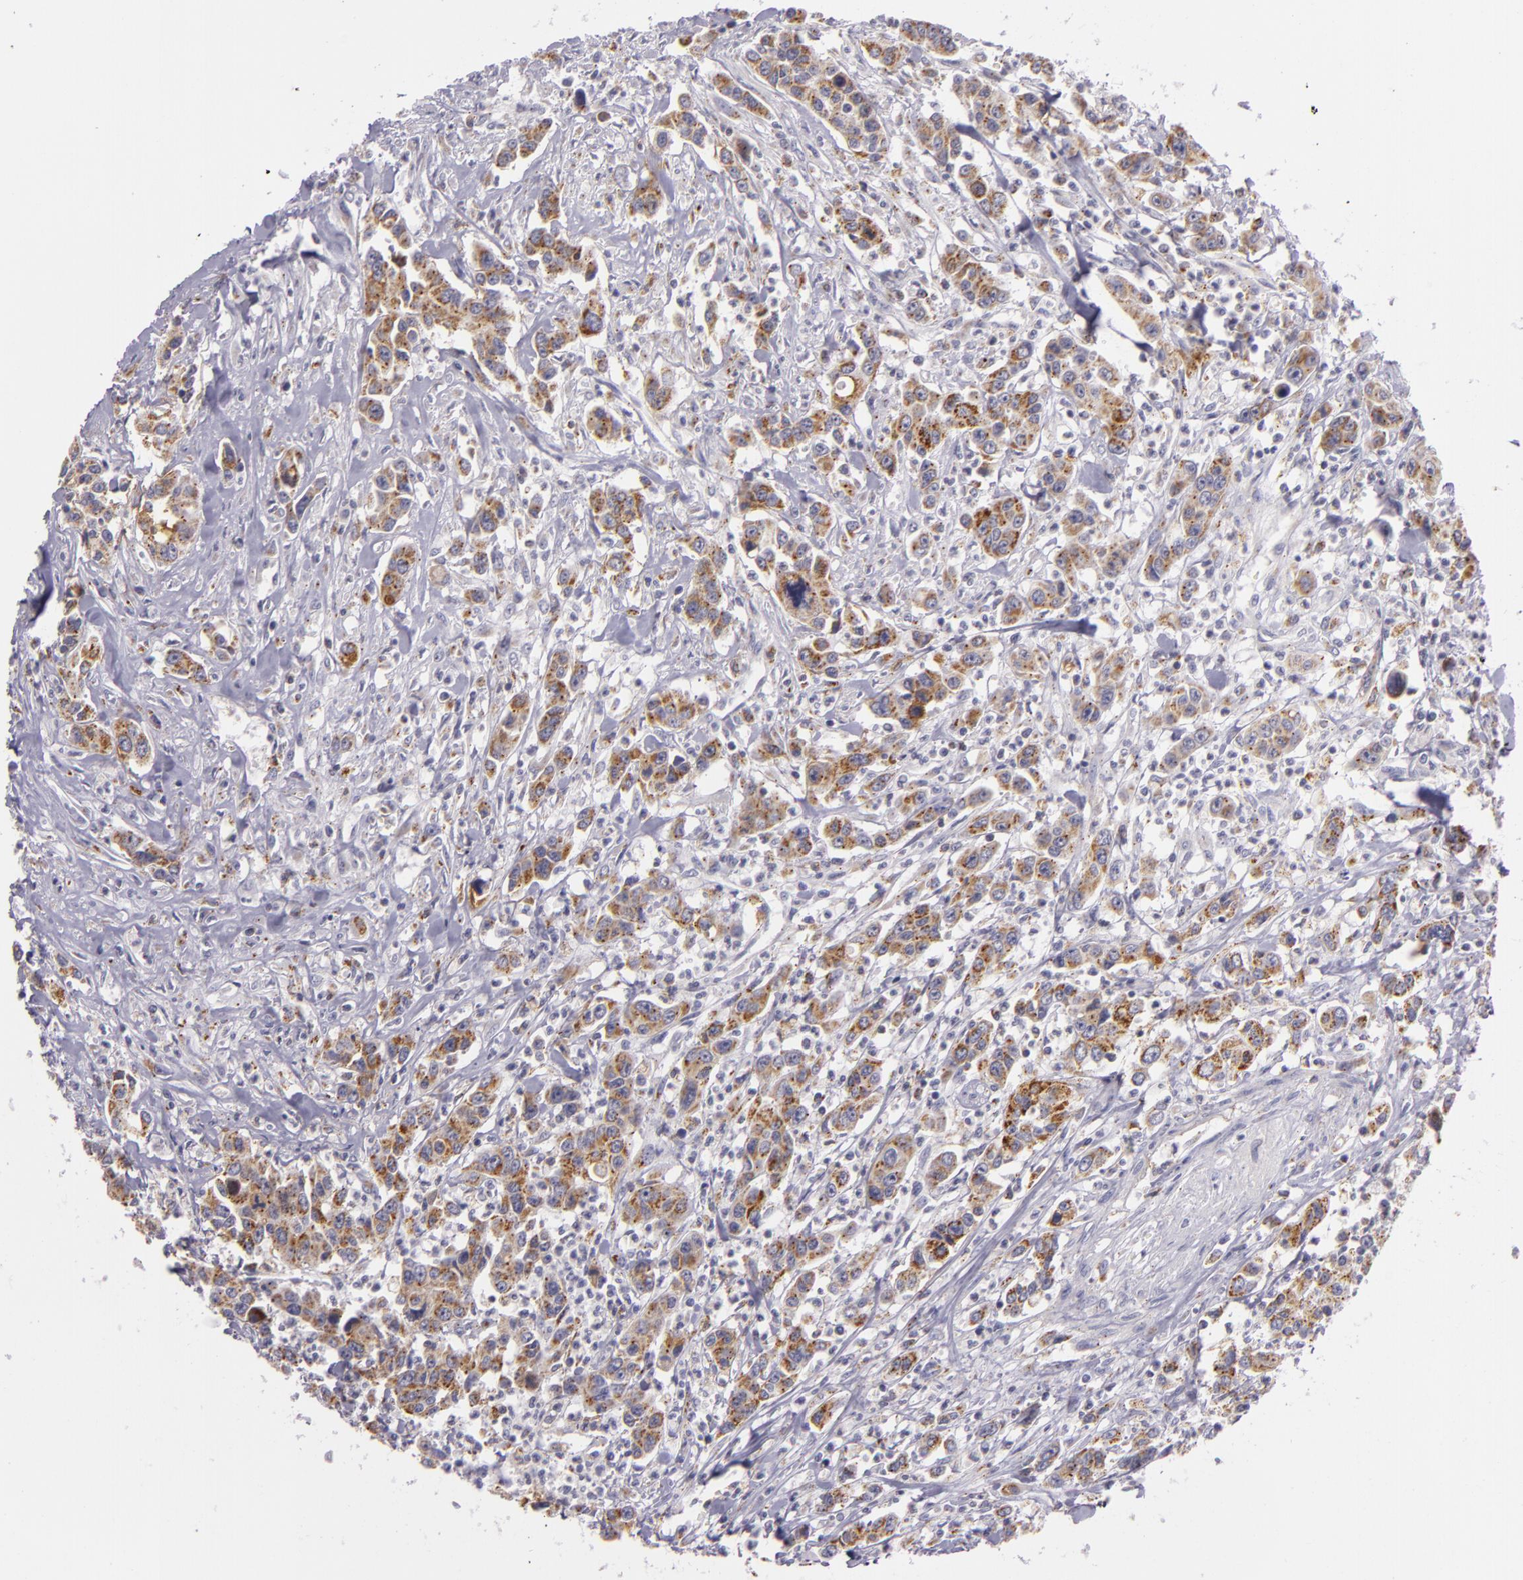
{"staining": {"intensity": "moderate", "quantity": ">75%", "location": "cytoplasmic/membranous"}, "tissue": "urothelial cancer", "cell_type": "Tumor cells", "image_type": "cancer", "snomed": [{"axis": "morphology", "description": "Urothelial carcinoma, High grade"}, {"axis": "topography", "description": "Urinary bladder"}], "caption": "Protein analysis of urothelial cancer tissue reveals moderate cytoplasmic/membranous staining in approximately >75% of tumor cells.", "gene": "CILK1", "patient": {"sex": "male", "age": 86}}